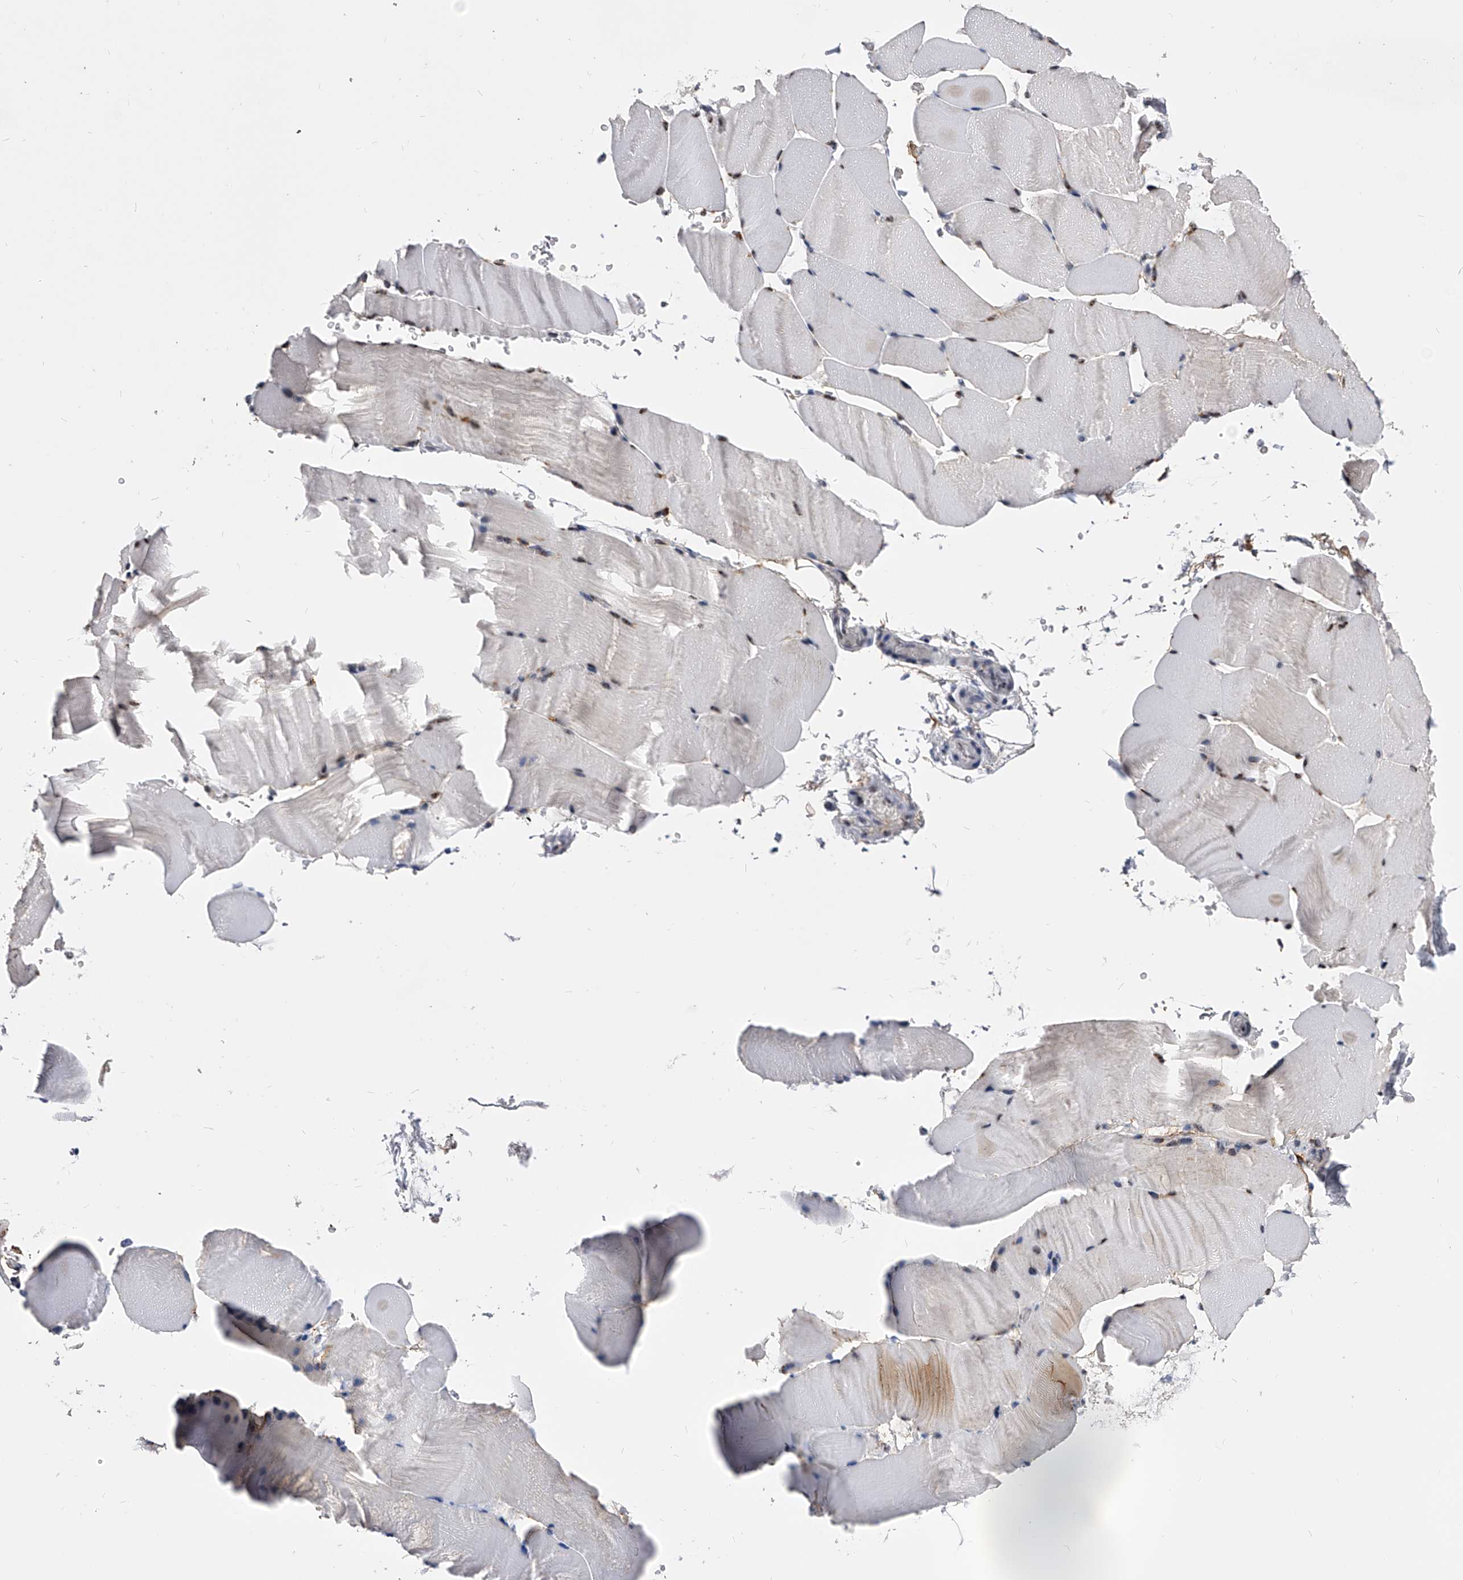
{"staining": {"intensity": "weak", "quantity": "<25%", "location": "cytoplasmic/membranous,nuclear"}, "tissue": "skeletal muscle", "cell_type": "Myocytes", "image_type": "normal", "snomed": [{"axis": "morphology", "description": "Normal tissue, NOS"}, {"axis": "topography", "description": "Skeletal muscle"}, {"axis": "topography", "description": "Parathyroid gland"}], "caption": "Immunohistochemistry of benign human skeletal muscle reveals no positivity in myocytes.", "gene": "ZNF529", "patient": {"sex": "female", "age": 37}}